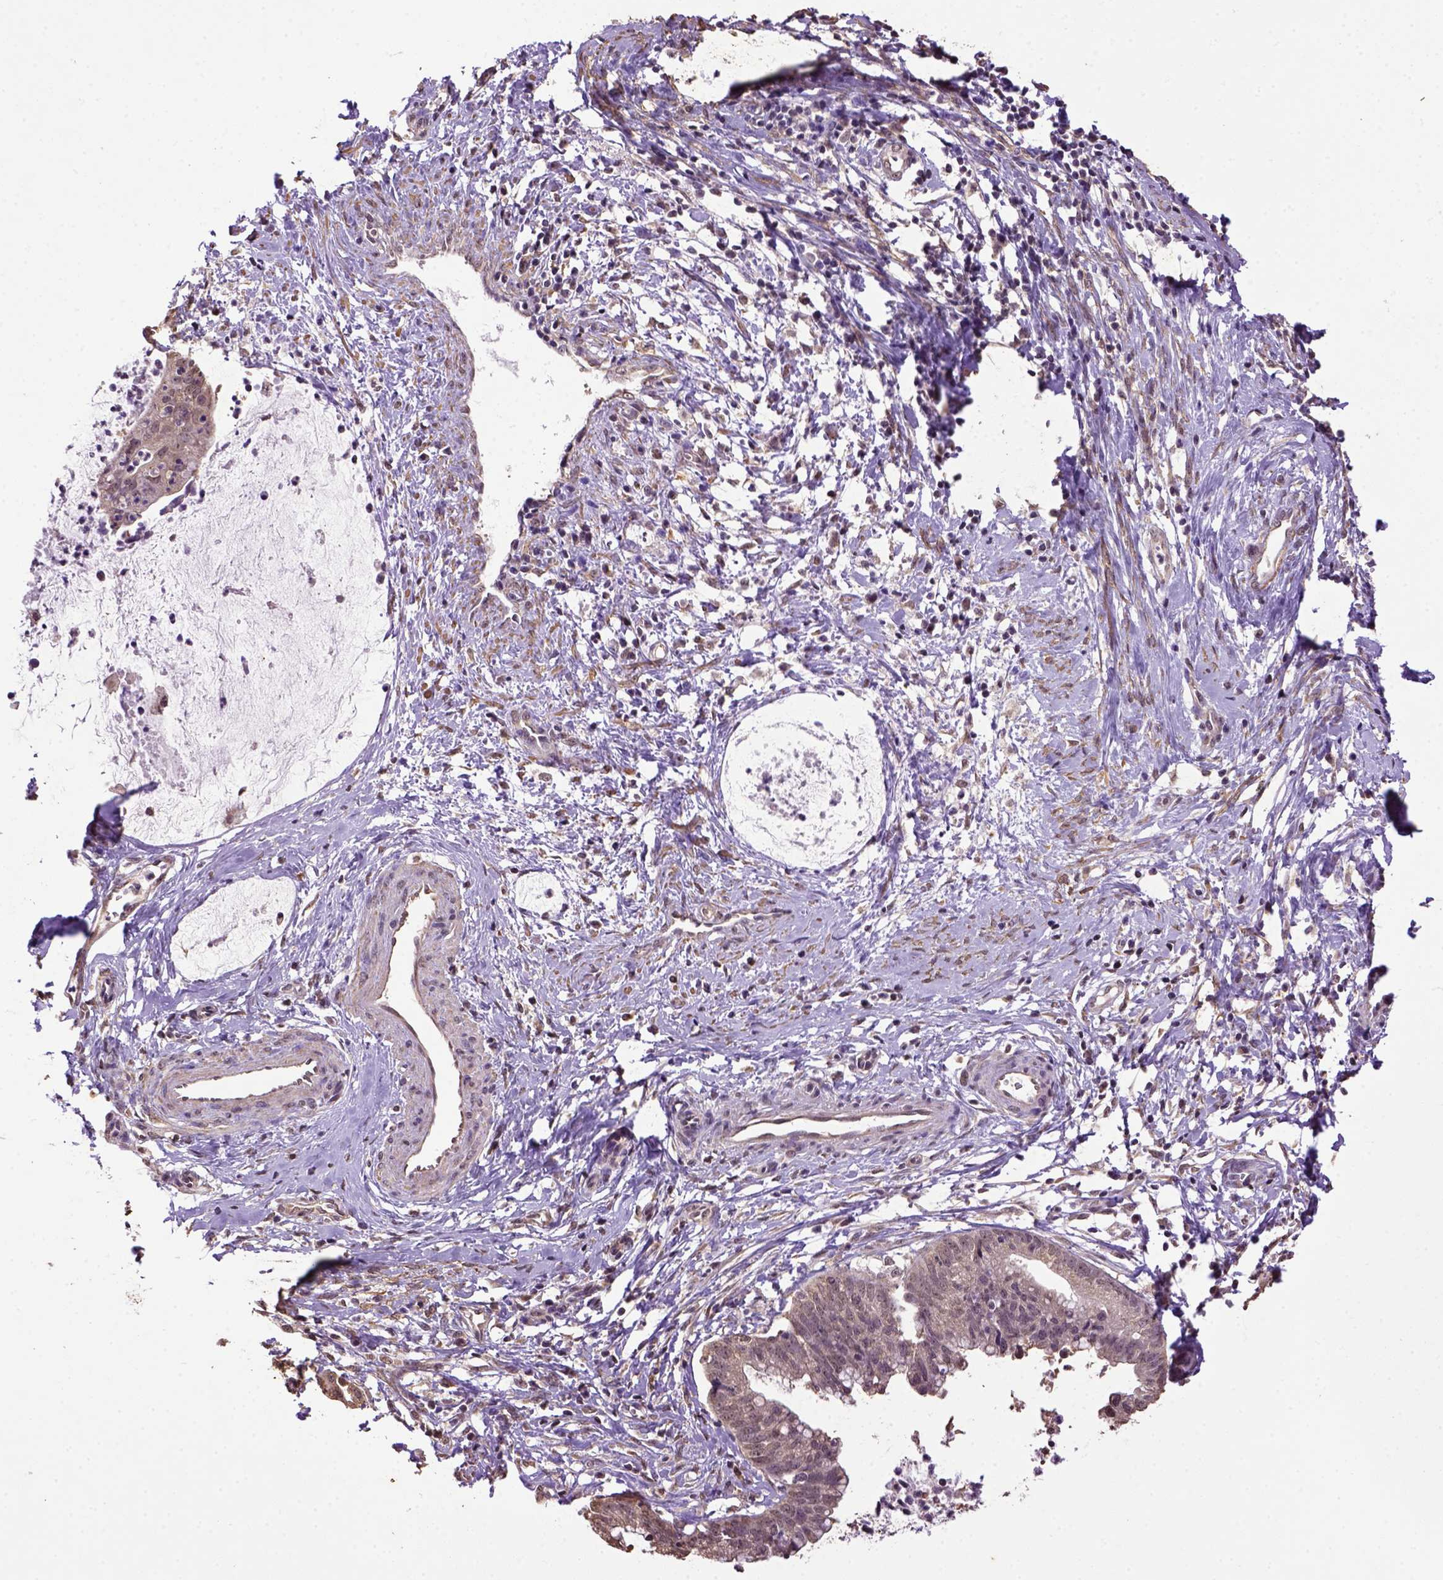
{"staining": {"intensity": "weak", "quantity": "25%-75%", "location": "cytoplasmic/membranous"}, "tissue": "cervical cancer", "cell_type": "Tumor cells", "image_type": "cancer", "snomed": [{"axis": "morphology", "description": "Normal tissue, NOS"}, {"axis": "morphology", "description": "Adenocarcinoma, NOS"}, {"axis": "topography", "description": "Cervix"}], "caption": "Immunohistochemistry (IHC) staining of adenocarcinoma (cervical), which reveals low levels of weak cytoplasmic/membranous positivity in approximately 25%-75% of tumor cells indicating weak cytoplasmic/membranous protein positivity. The staining was performed using DAB (3,3'-diaminobenzidine) (brown) for protein detection and nuclei were counterstained in hematoxylin (blue).", "gene": "WDR17", "patient": {"sex": "female", "age": 38}}